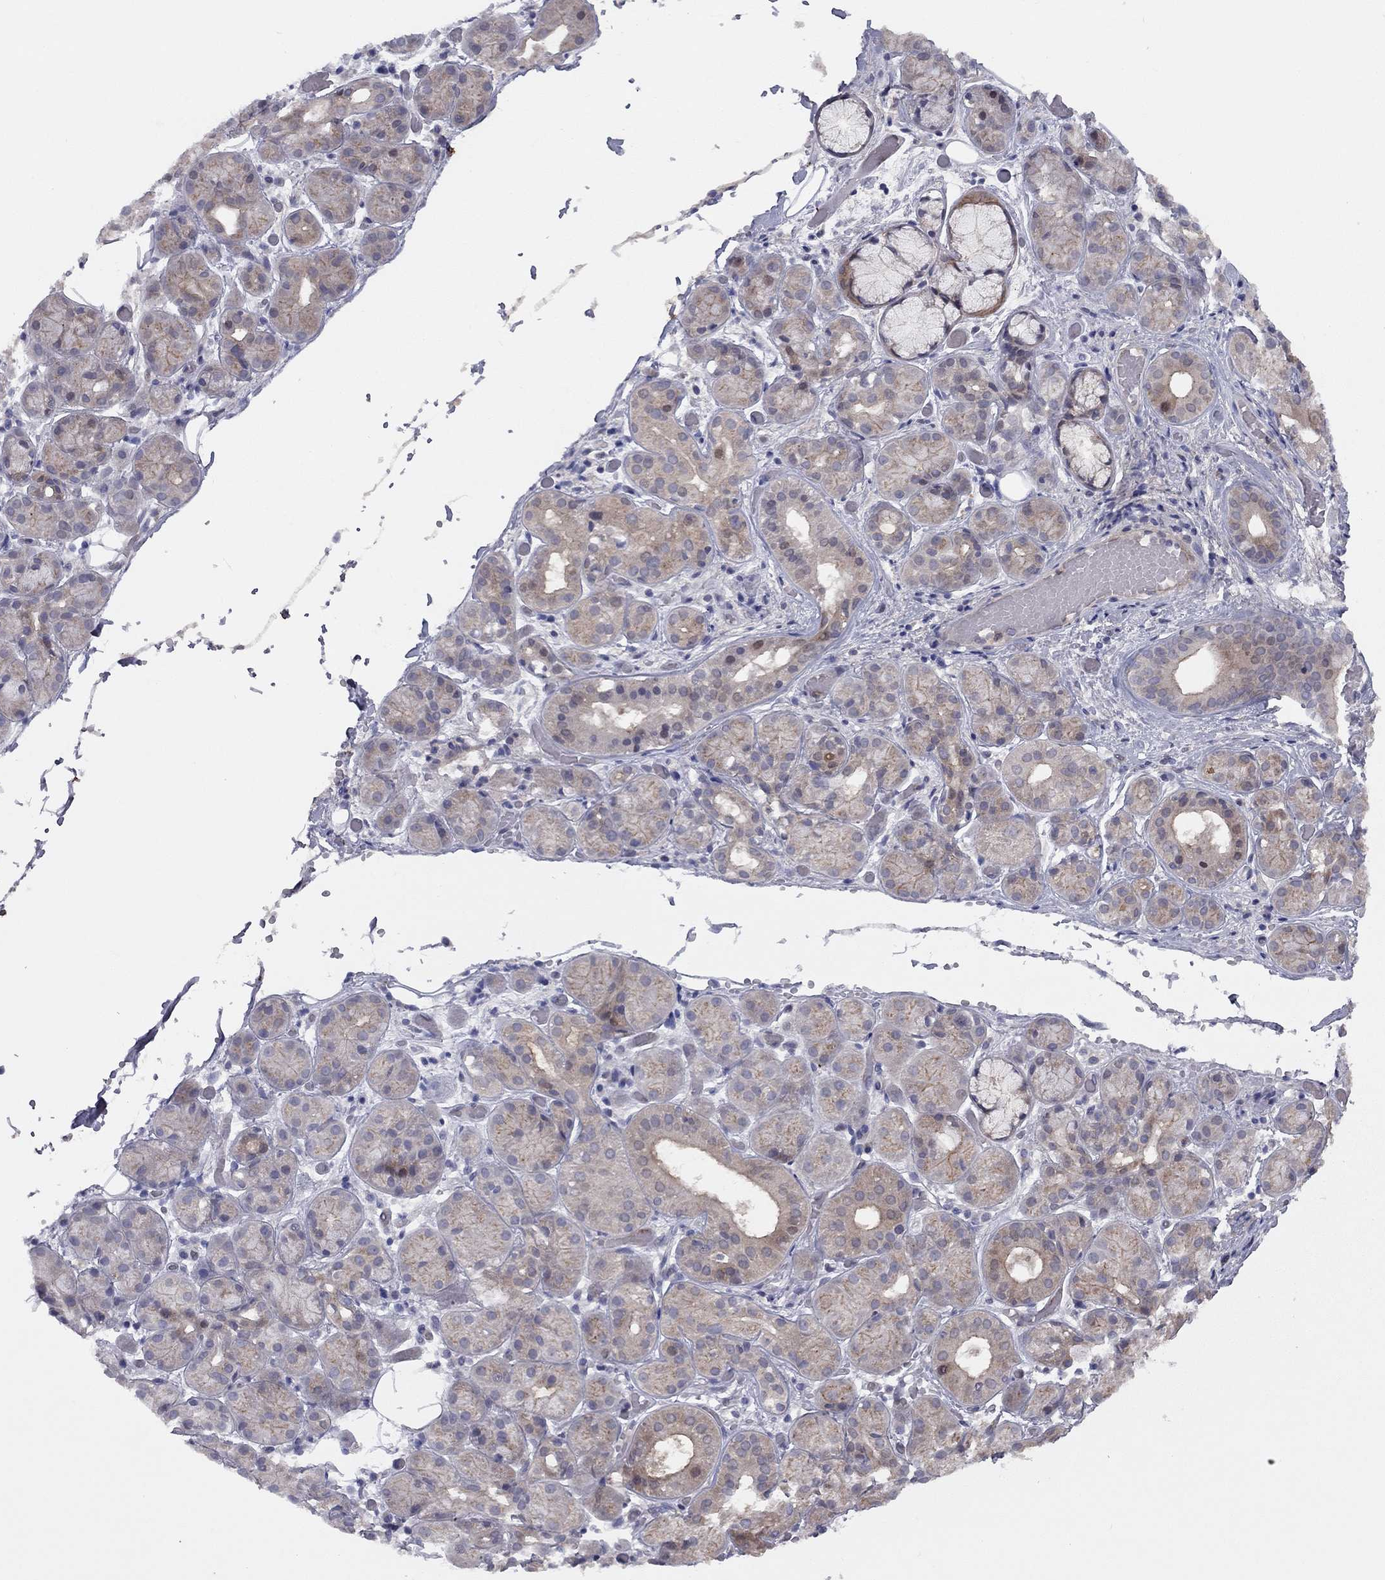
{"staining": {"intensity": "moderate", "quantity": "<25%", "location": "cytoplasmic/membranous"}, "tissue": "salivary gland", "cell_type": "Glandular cells", "image_type": "normal", "snomed": [{"axis": "morphology", "description": "Normal tissue, NOS"}, {"axis": "topography", "description": "Salivary gland"}, {"axis": "topography", "description": "Peripheral nerve tissue"}], "caption": "IHC micrograph of benign salivary gland stained for a protein (brown), which shows low levels of moderate cytoplasmic/membranous staining in about <25% of glandular cells.", "gene": "DUSP7", "patient": {"sex": "male", "age": 71}}